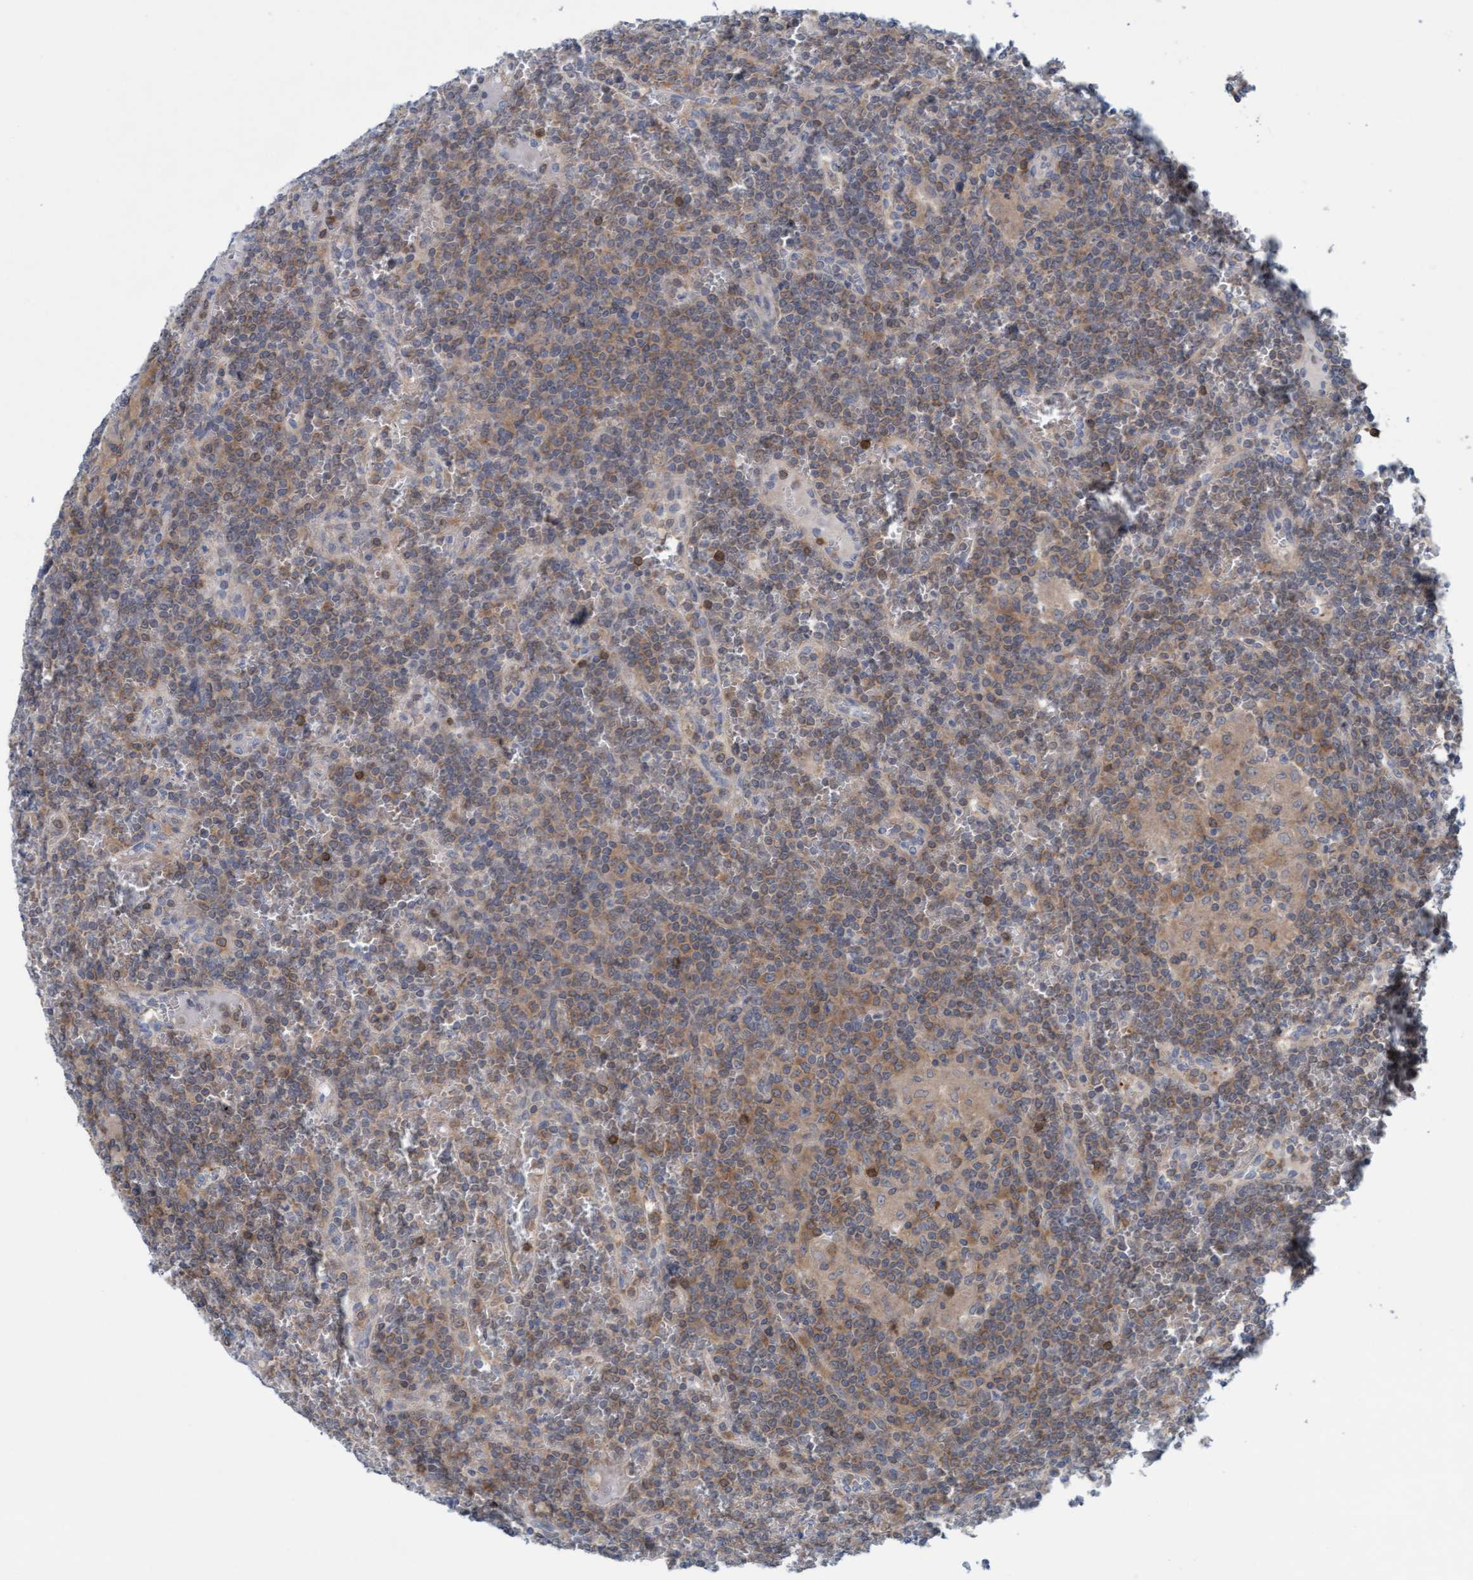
{"staining": {"intensity": "moderate", "quantity": "25%-75%", "location": "cytoplasmic/membranous"}, "tissue": "lymphoma", "cell_type": "Tumor cells", "image_type": "cancer", "snomed": [{"axis": "morphology", "description": "Malignant lymphoma, non-Hodgkin's type, Low grade"}, {"axis": "topography", "description": "Spleen"}], "caption": "Lymphoma stained with immunohistochemistry (IHC) reveals moderate cytoplasmic/membranous staining in about 25%-75% of tumor cells. Ihc stains the protein in brown and the nuclei are stained blue.", "gene": "KLHL25", "patient": {"sex": "female", "age": 19}}